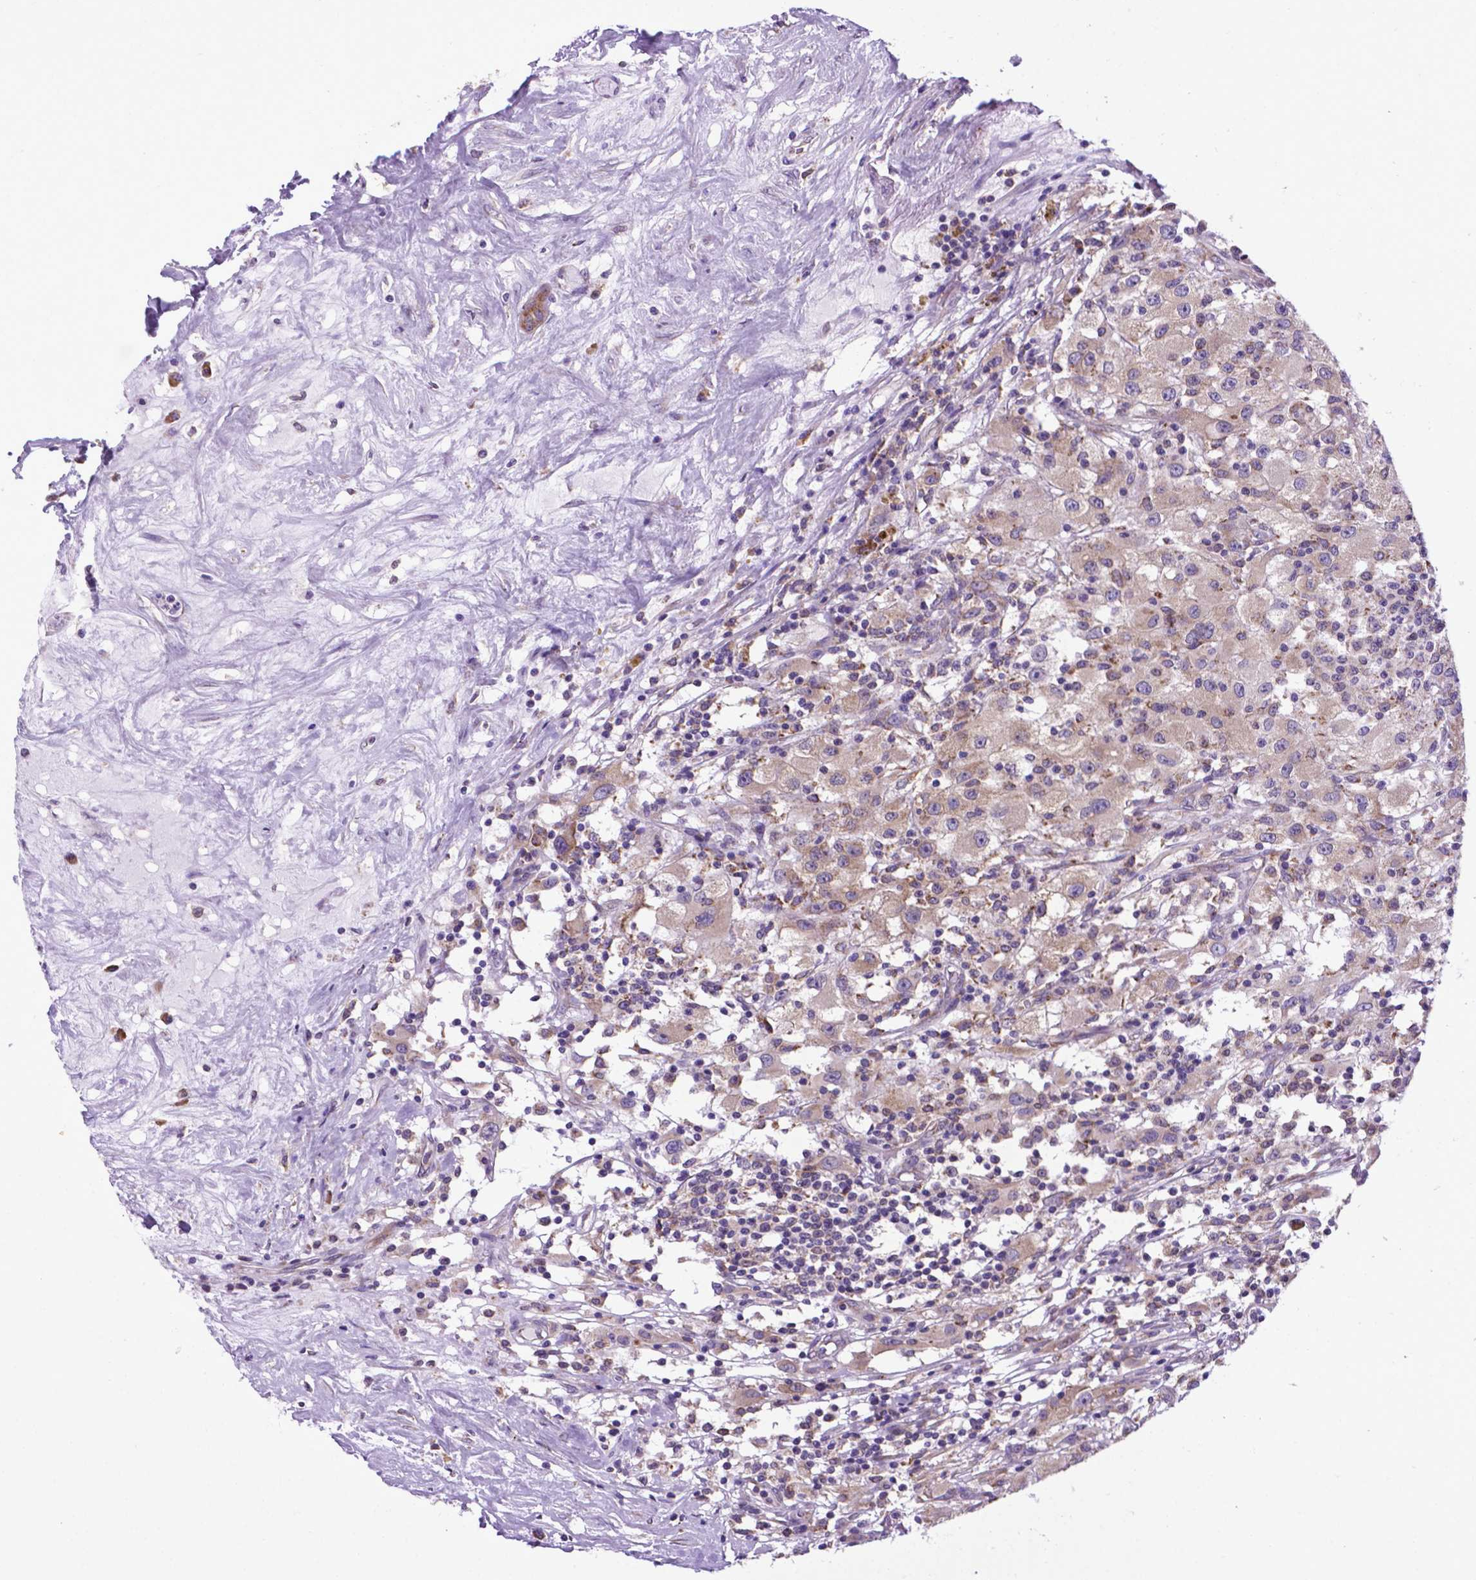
{"staining": {"intensity": "weak", "quantity": ">75%", "location": "cytoplasmic/membranous"}, "tissue": "renal cancer", "cell_type": "Tumor cells", "image_type": "cancer", "snomed": [{"axis": "morphology", "description": "Adenocarcinoma, NOS"}, {"axis": "topography", "description": "Kidney"}], "caption": "A brown stain shows weak cytoplasmic/membranous expression of a protein in adenocarcinoma (renal) tumor cells.", "gene": "WDR83OS", "patient": {"sex": "female", "age": 67}}